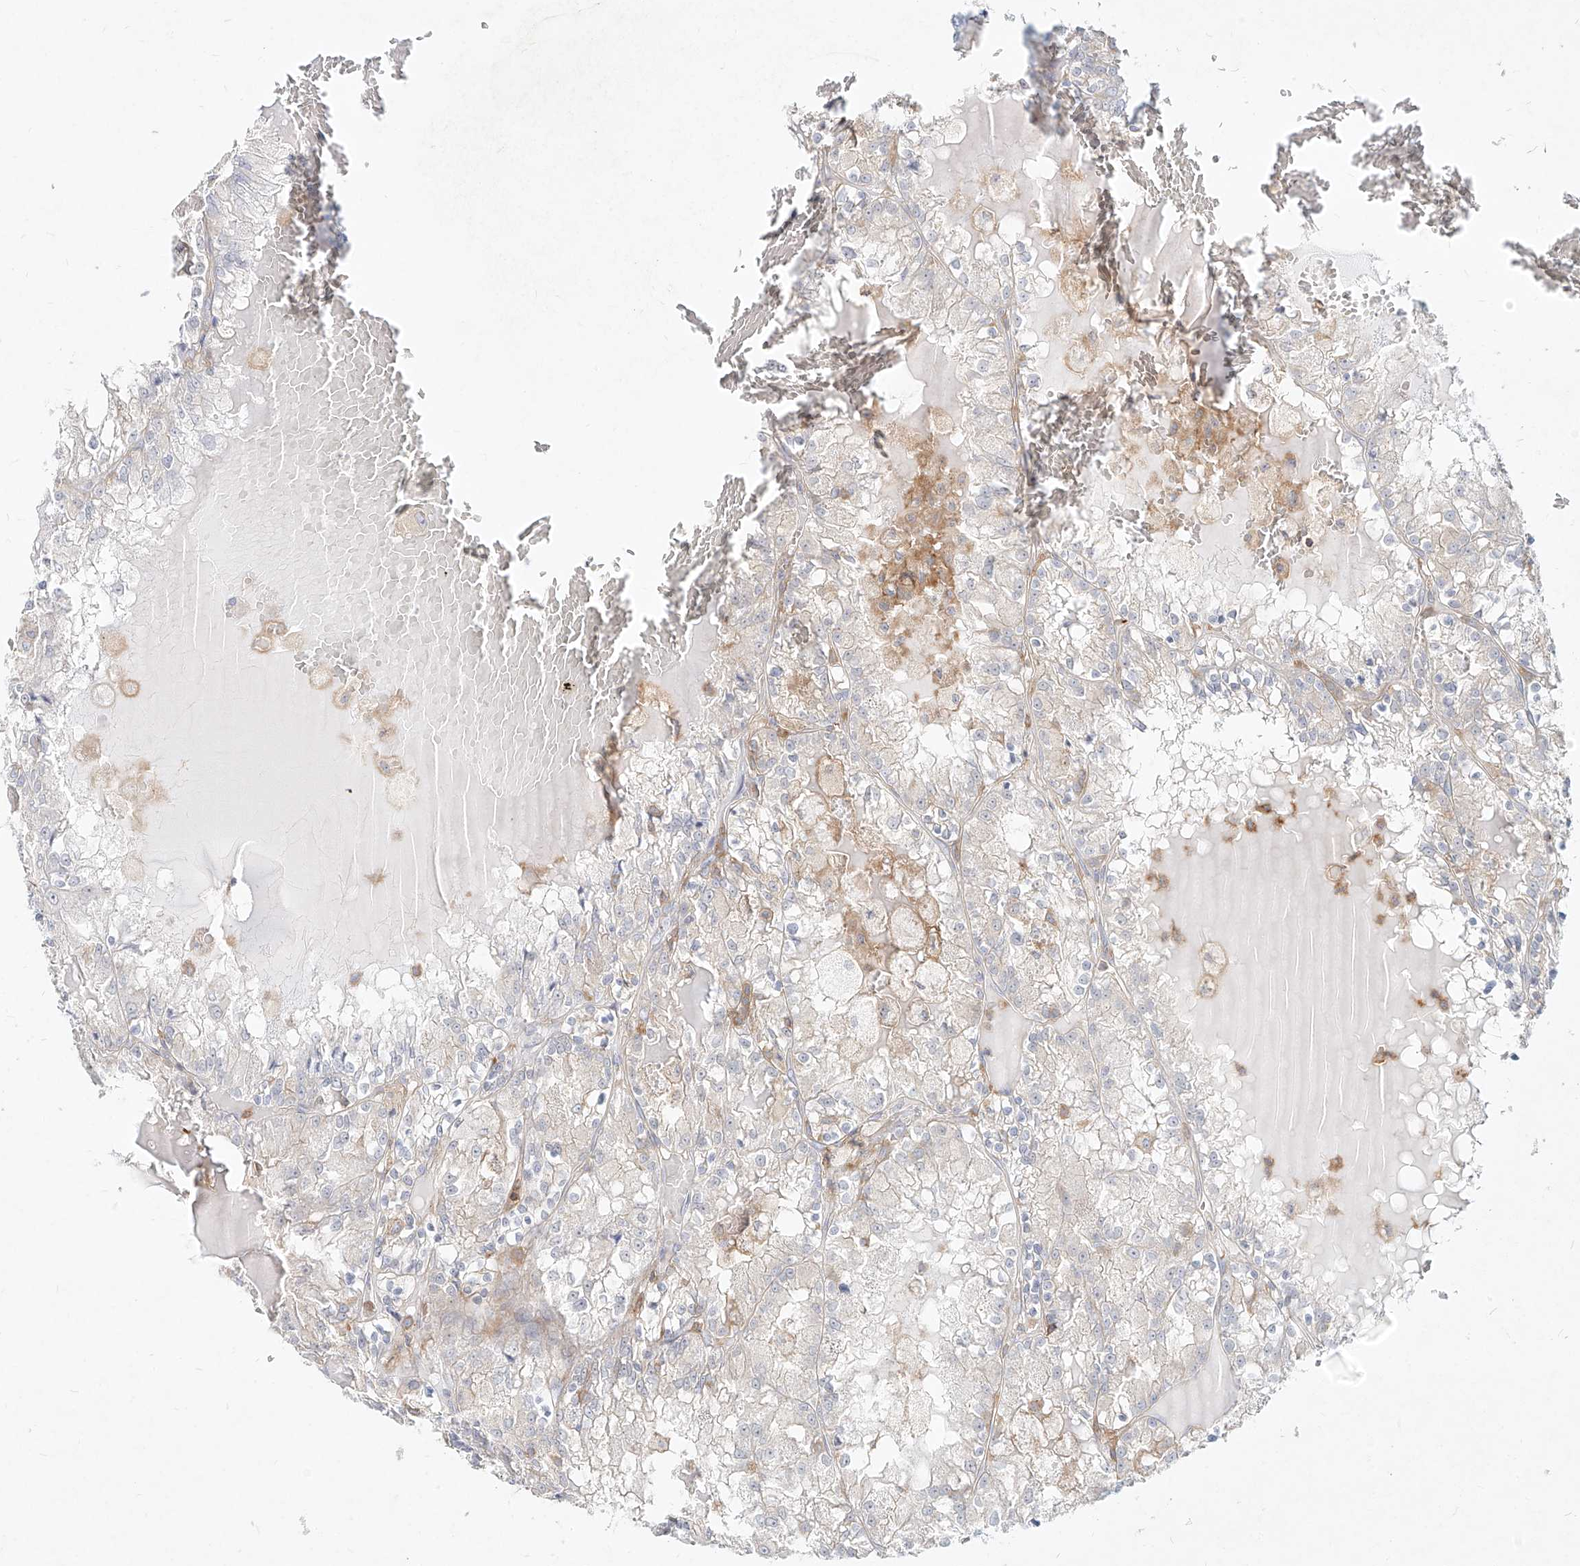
{"staining": {"intensity": "negative", "quantity": "none", "location": "none"}, "tissue": "renal cancer", "cell_type": "Tumor cells", "image_type": "cancer", "snomed": [{"axis": "morphology", "description": "Adenocarcinoma, NOS"}, {"axis": "topography", "description": "Kidney"}], "caption": "This is an immunohistochemistry (IHC) micrograph of adenocarcinoma (renal). There is no staining in tumor cells.", "gene": "SLC2A12", "patient": {"sex": "female", "age": 56}}